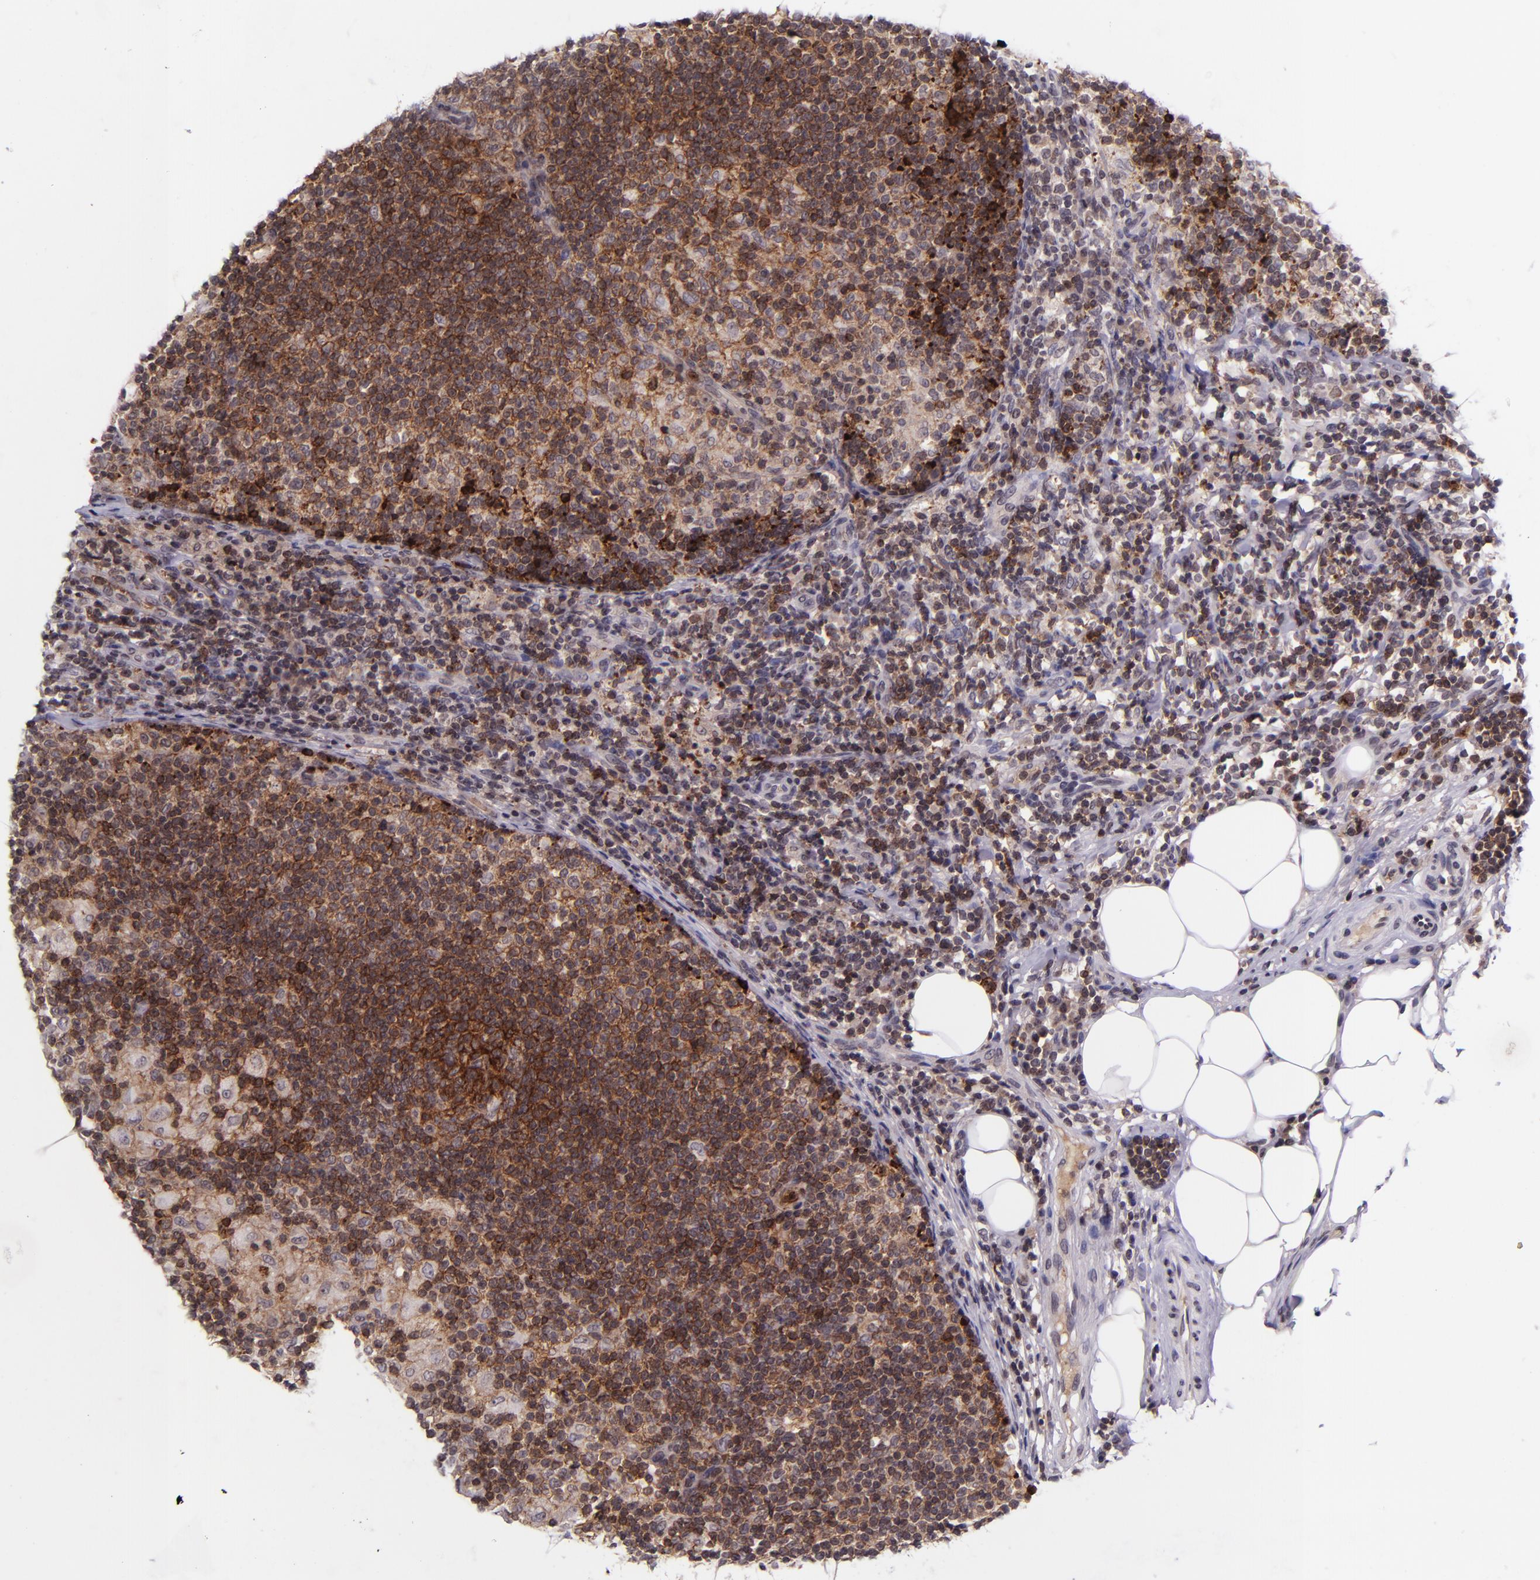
{"staining": {"intensity": "moderate", "quantity": "25%-75%", "location": "cytoplasmic/membranous"}, "tissue": "lymph node", "cell_type": "Germinal center cells", "image_type": "normal", "snomed": [{"axis": "morphology", "description": "Normal tissue, NOS"}, {"axis": "morphology", "description": "Inflammation, NOS"}, {"axis": "topography", "description": "Lymph node"}], "caption": "A medium amount of moderate cytoplasmic/membranous staining is appreciated in approximately 25%-75% of germinal center cells in benign lymph node. Using DAB (brown) and hematoxylin (blue) stains, captured at high magnification using brightfield microscopy.", "gene": "SELL", "patient": {"sex": "male", "age": 46}}